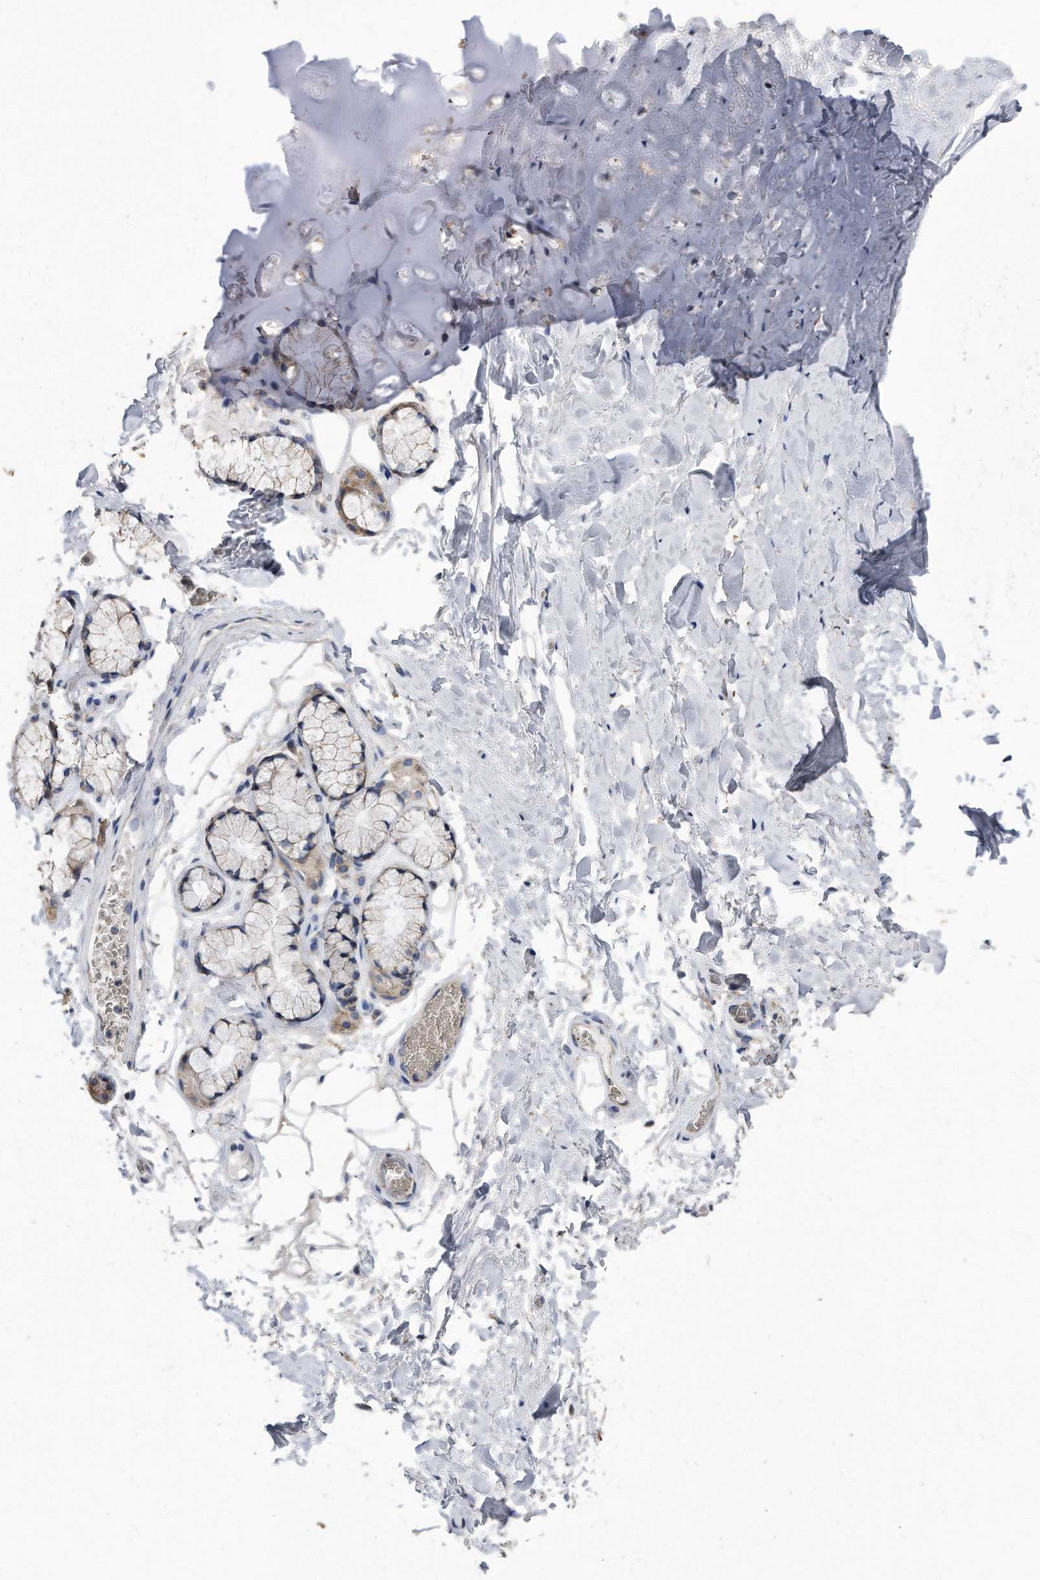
{"staining": {"intensity": "weak", "quantity": ">75%", "location": "cytoplasmic/membranous"}, "tissue": "adipose tissue", "cell_type": "Adipocytes", "image_type": "normal", "snomed": [{"axis": "morphology", "description": "Normal tissue, NOS"}, {"axis": "topography", "description": "Cartilage tissue"}], "caption": "This image reveals immunohistochemistry staining of benign human adipose tissue, with low weak cytoplasmic/membranous positivity in approximately >75% of adipocytes.", "gene": "CDCP1", "patient": {"sex": "female", "age": 63}}